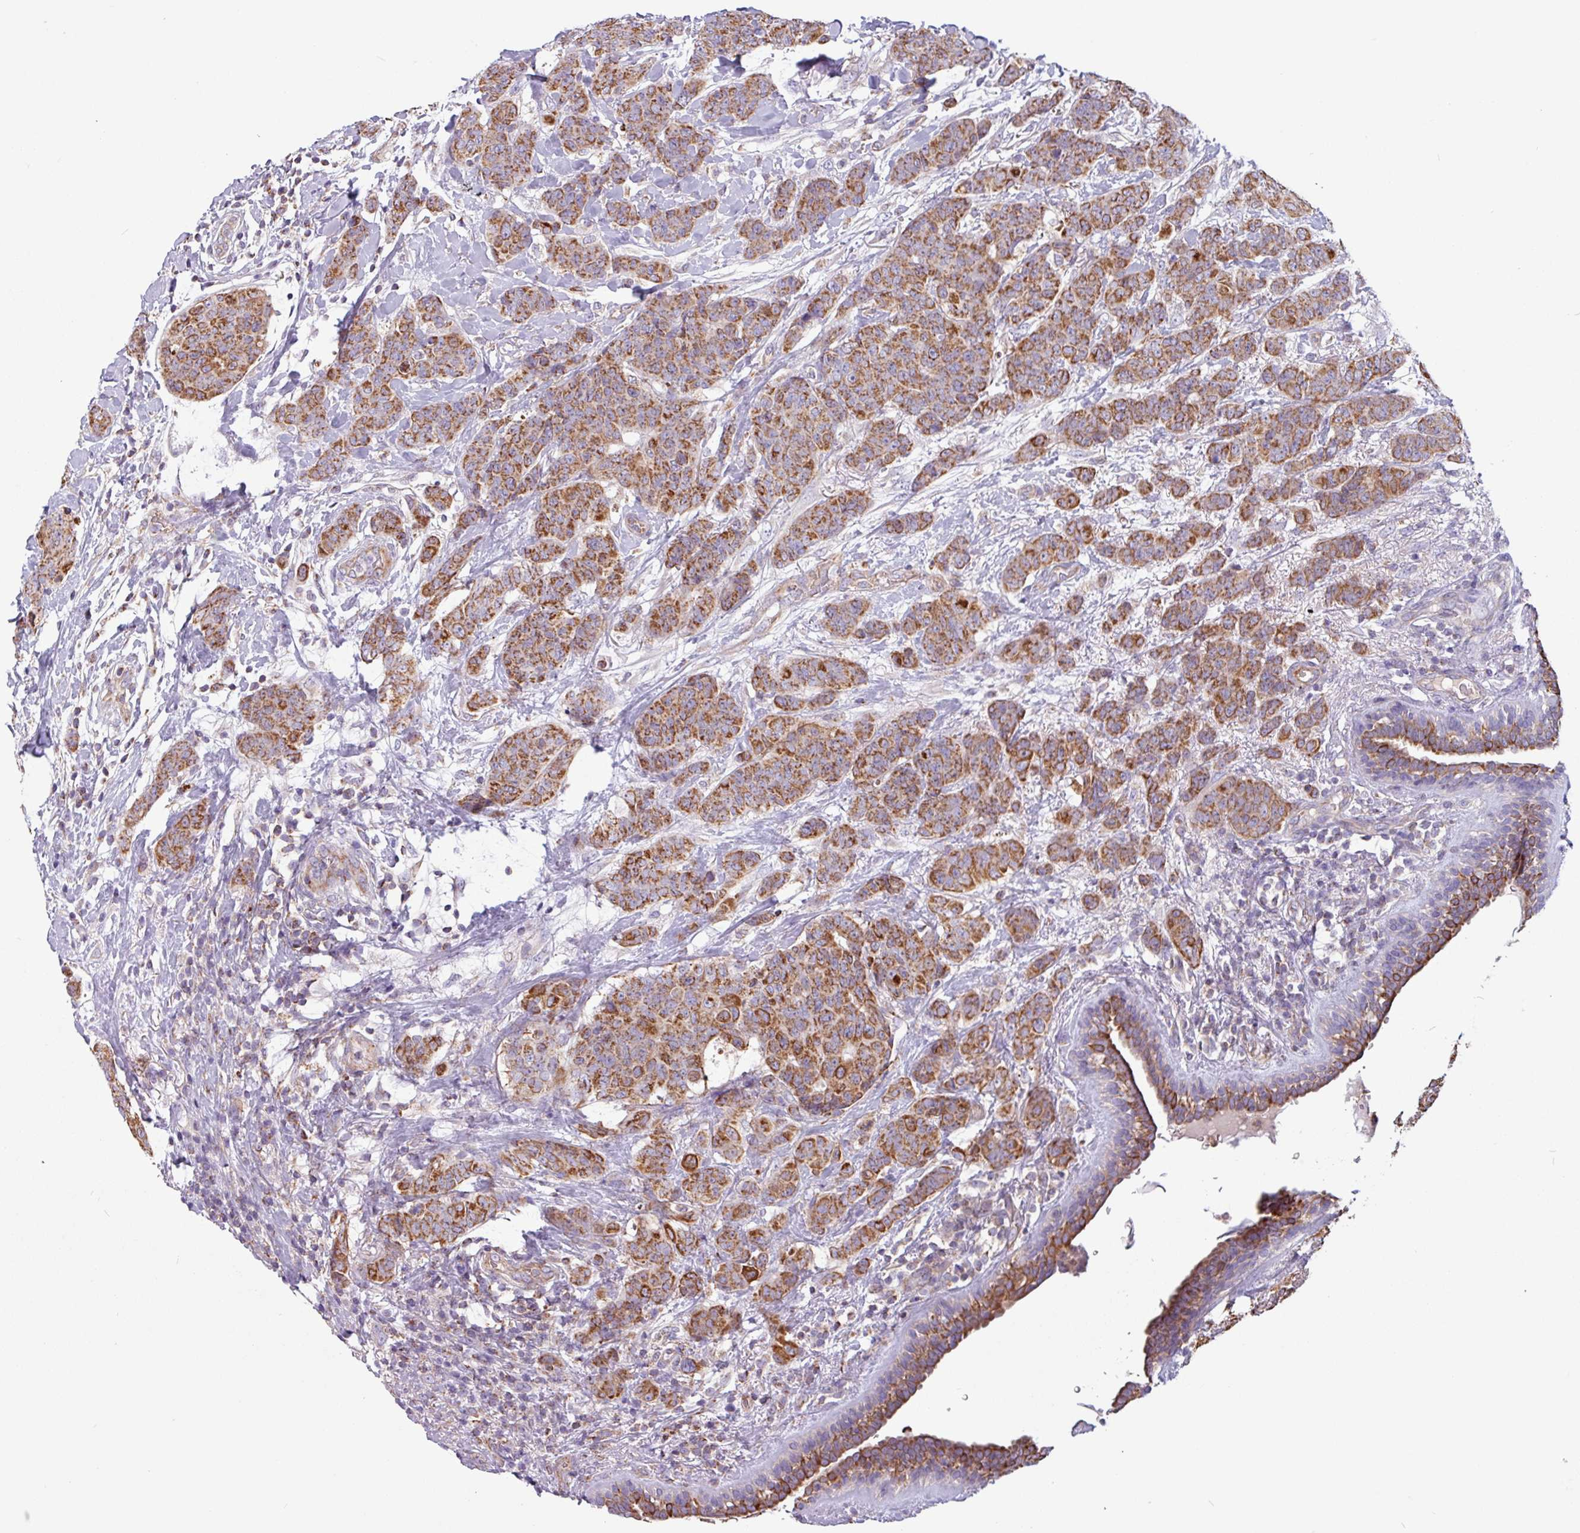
{"staining": {"intensity": "strong", "quantity": ">75%", "location": "cytoplasmic/membranous"}, "tissue": "breast cancer", "cell_type": "Tumor cells", "image_type": "cancer", "snomed": [{"axis": "morphology", "description": "Duct carcinoma"}, {"axis": "topography", "description": "Breast"}], "caption": "Breast cancer was stained to show a protein in brown. There is high levels of strong cytoplasmic/membranous expression in approximately >75% of tumor cells. Nuclei are stained in blue.", "gene": "CAMK1", "patient": {"sex": "female", "age": 40}}